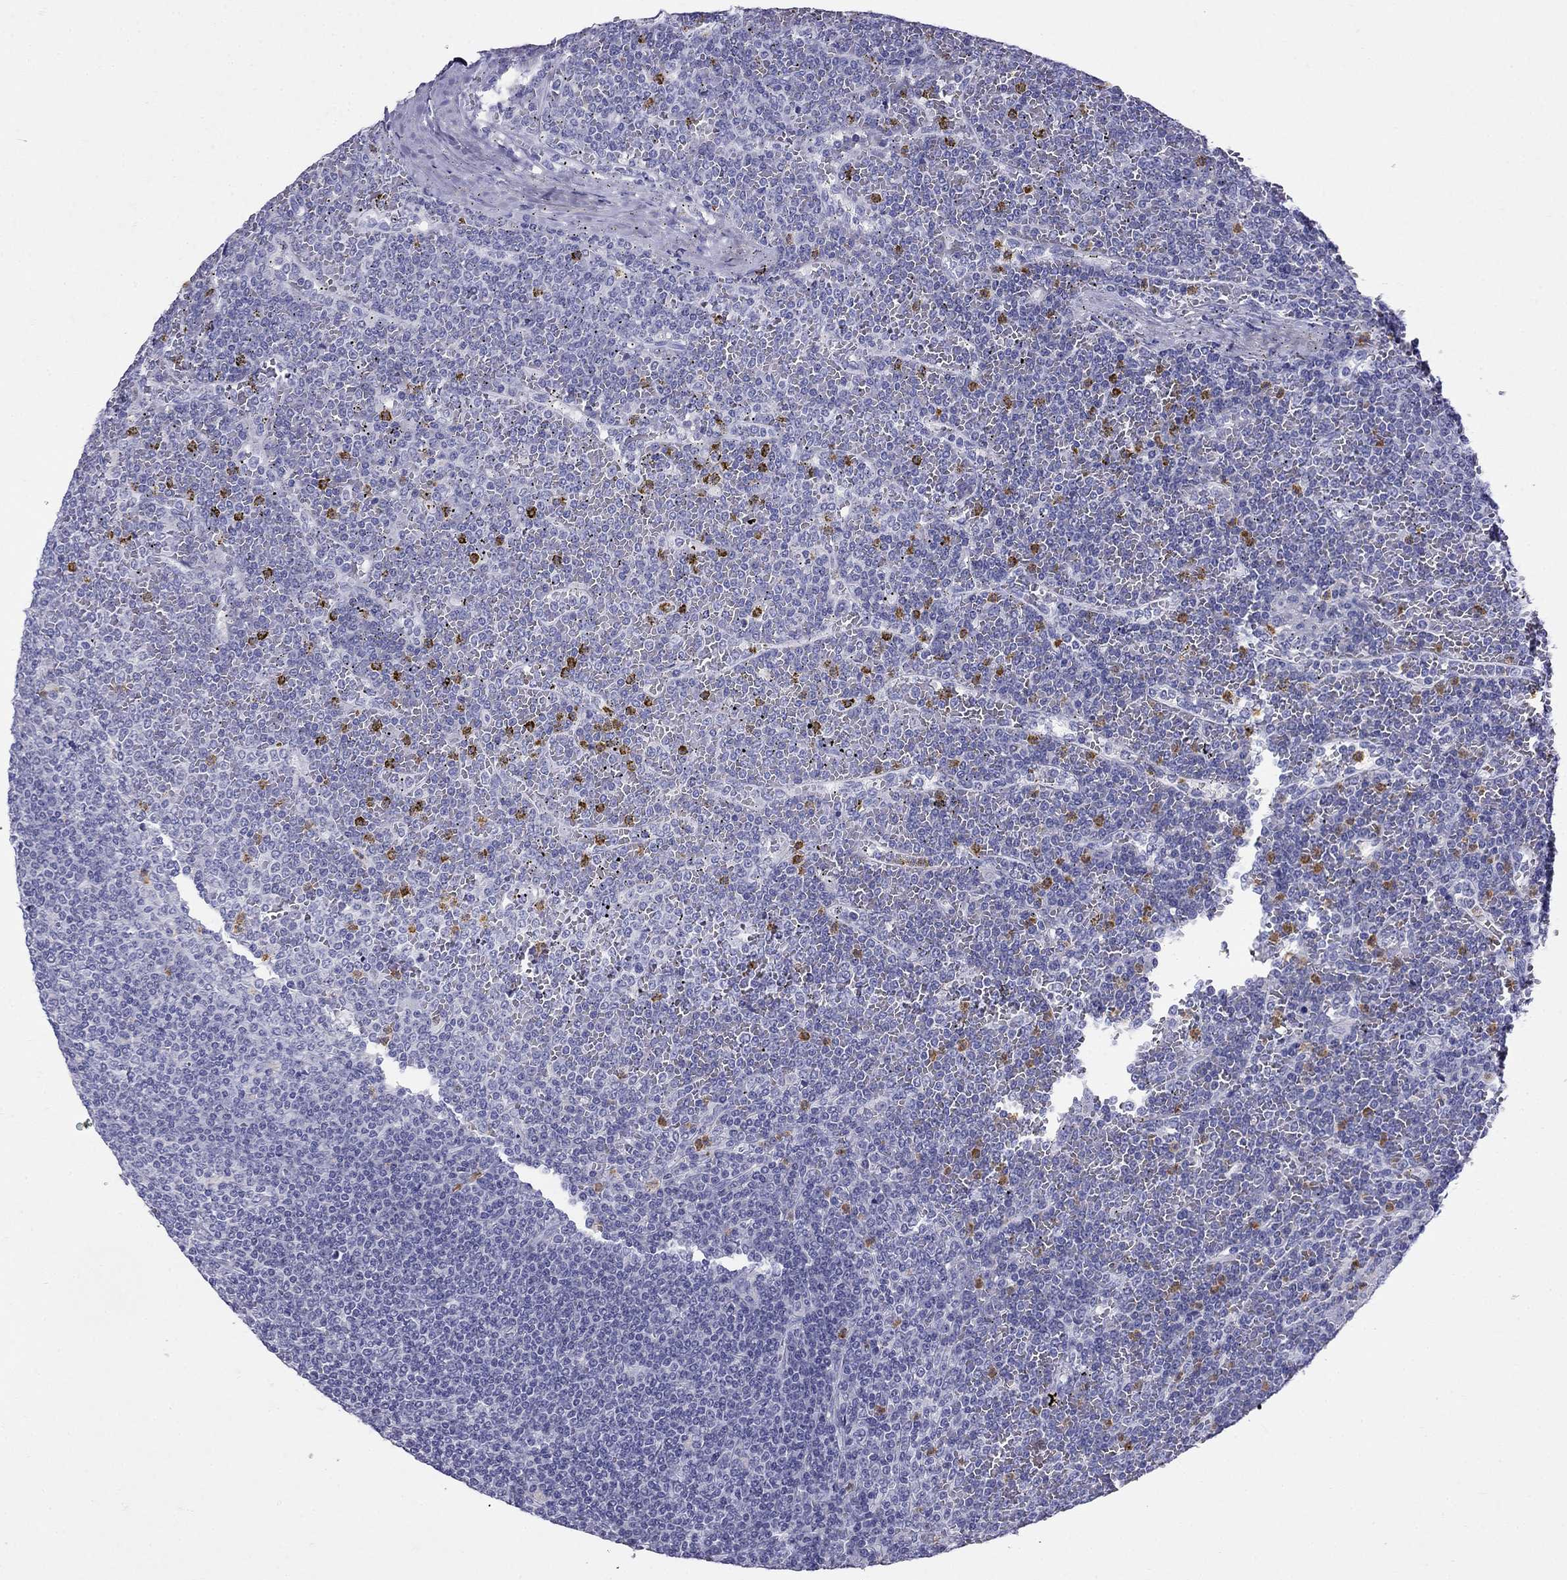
{"staining": {"intensity": "negative", "quantity": "none", "location": "none"}, "tissue": "lymphoma", "cell_type": "Tumor cells", "image_type": "cancer", "snomed": [{"axis": "morphology", "description": "Malignant lymphoma, non-Hodgkin's type, Low grade"}, {"axis": "topography", "description": "Spleen"}], "caption": "DAB immunohistochemical staining of low-grade malignant lymphoma, non-Hodgkin's type displays no significant expression in tumor cells.", "gene": "PPP1R36", "patient": {"sex": "female", "age": 19}}